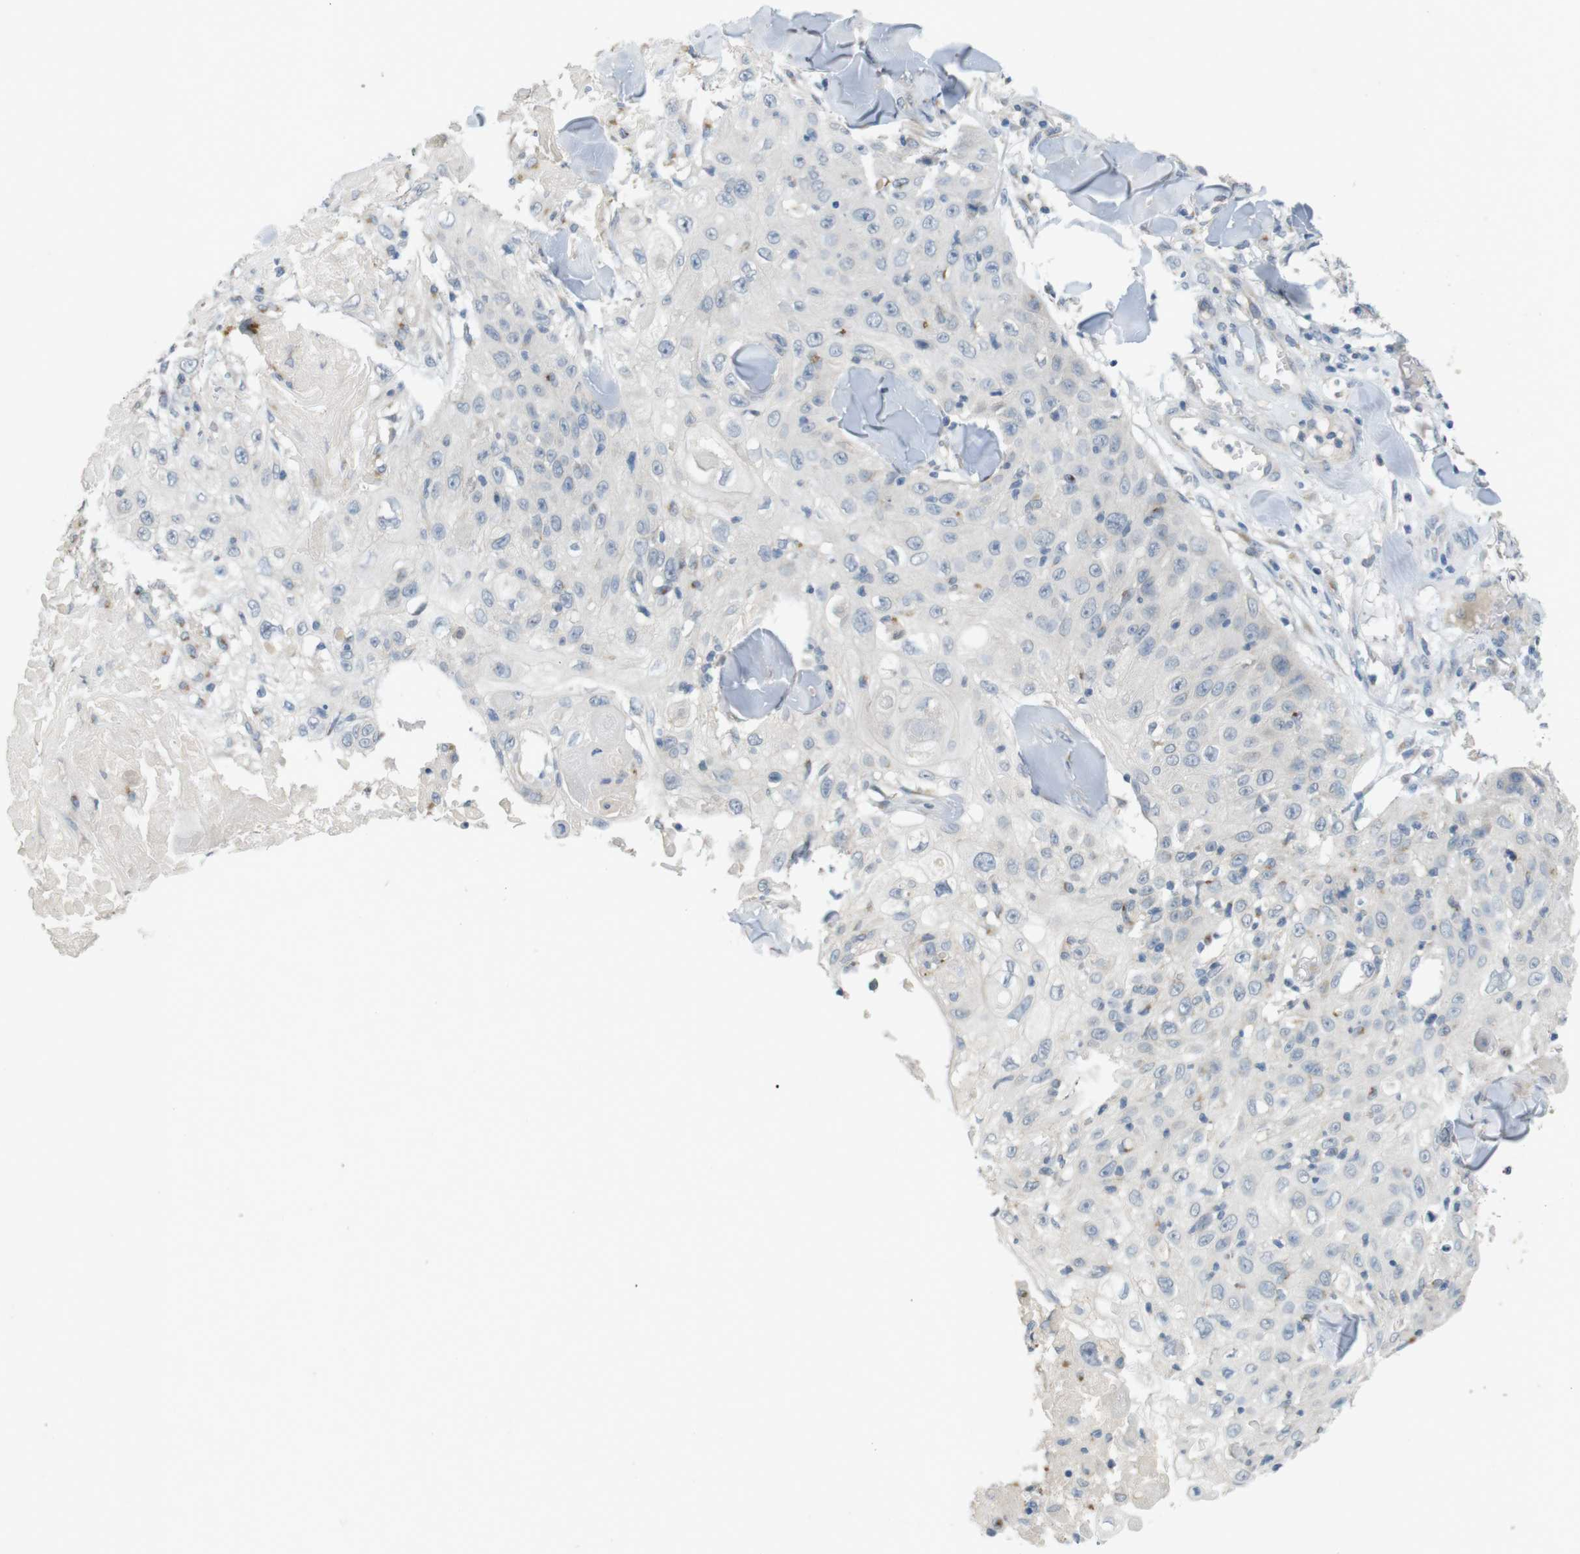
{"staining": {"intensity": "negative", "quantity": "none", "location": "none"}, "tissue": "skin cancer", "cell_type": "Tumor cells", "image_type": "cancer", "snomed": [{"axis": "morphology", "description": "Squamous cell carcinoma, NOS"}, {"axis": "topography", "description": "Skin"}], "caption": "Tumor cells are negative for protein expression in human skin cancer (squamous cell carcinoma). Nuclei are stained in blue.", "gene": "YIPF3", "patient": {"sex": "male", "age": 86}}